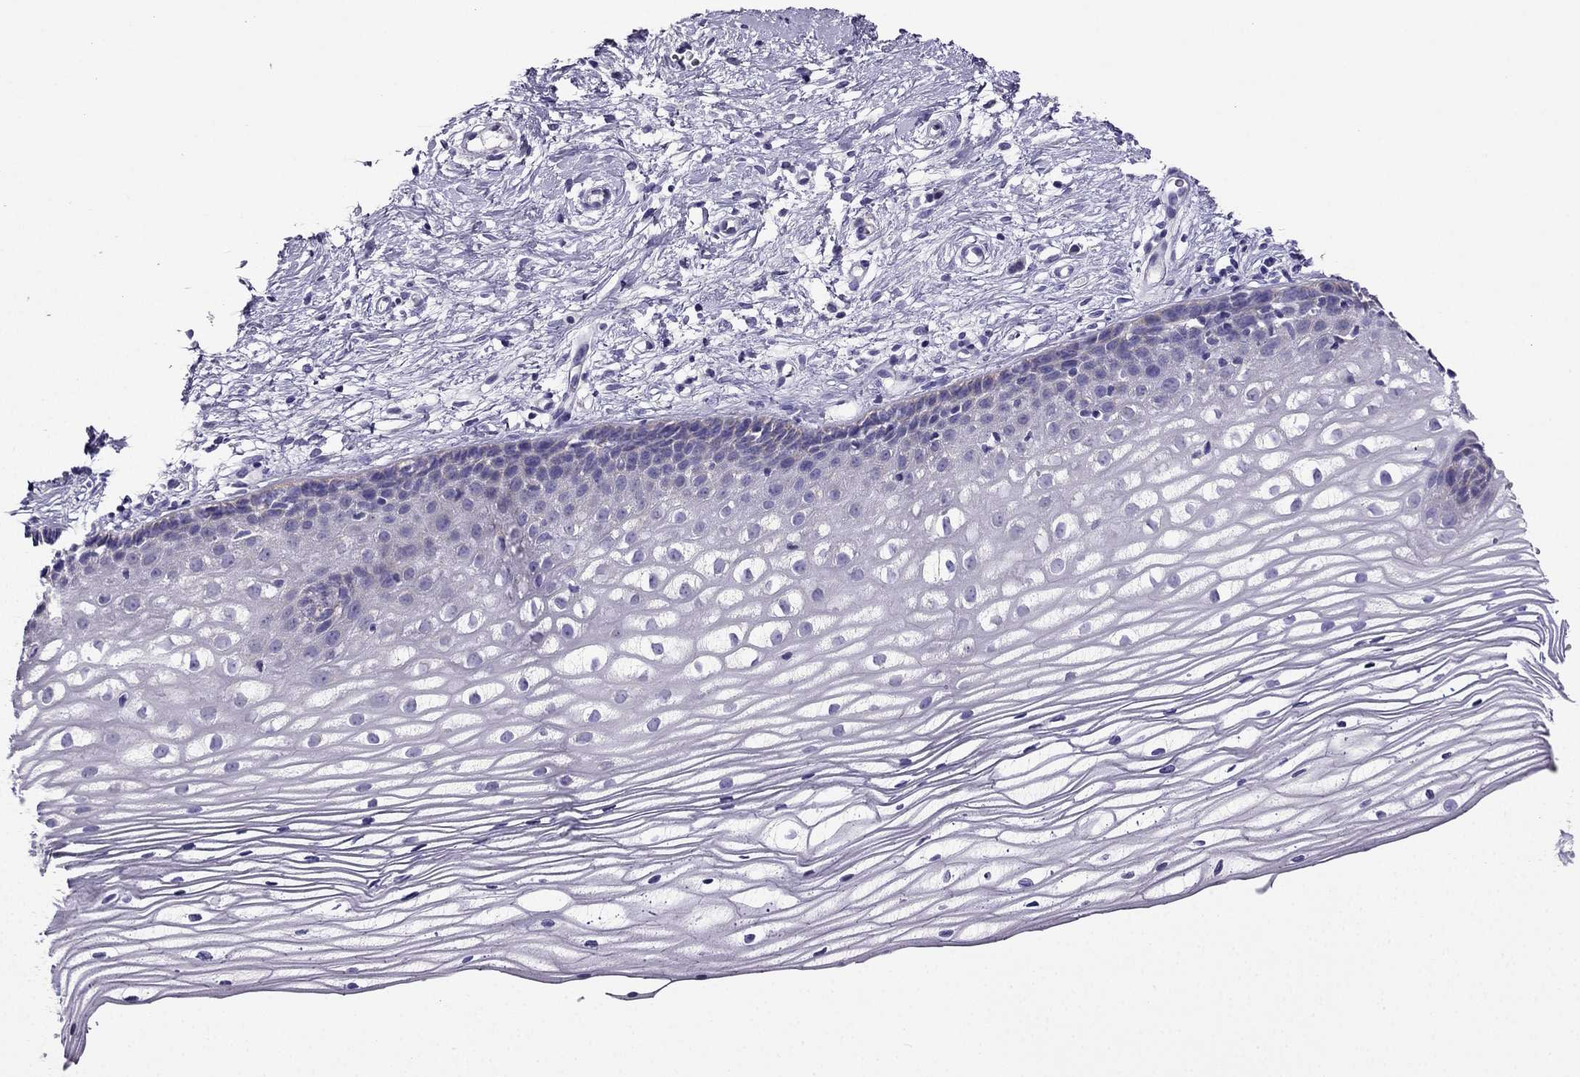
{"staining": {"intensity": "negative", "quantity": "none", "location": "none"}, "tissue": "cervix", "cell_type": "Glandular cells", "image_type": "normal", "snomed": [{"axis": "morphology", "description": "Normal tissue, NOS"}, {"axis": "topography", "description": "Cervix"}], "caption": "Protein analysis of benign cervix reveals no significant expression in glandular cells.", "gene": "KIF5A", "patient": {"sex": "female", "age": 40}}